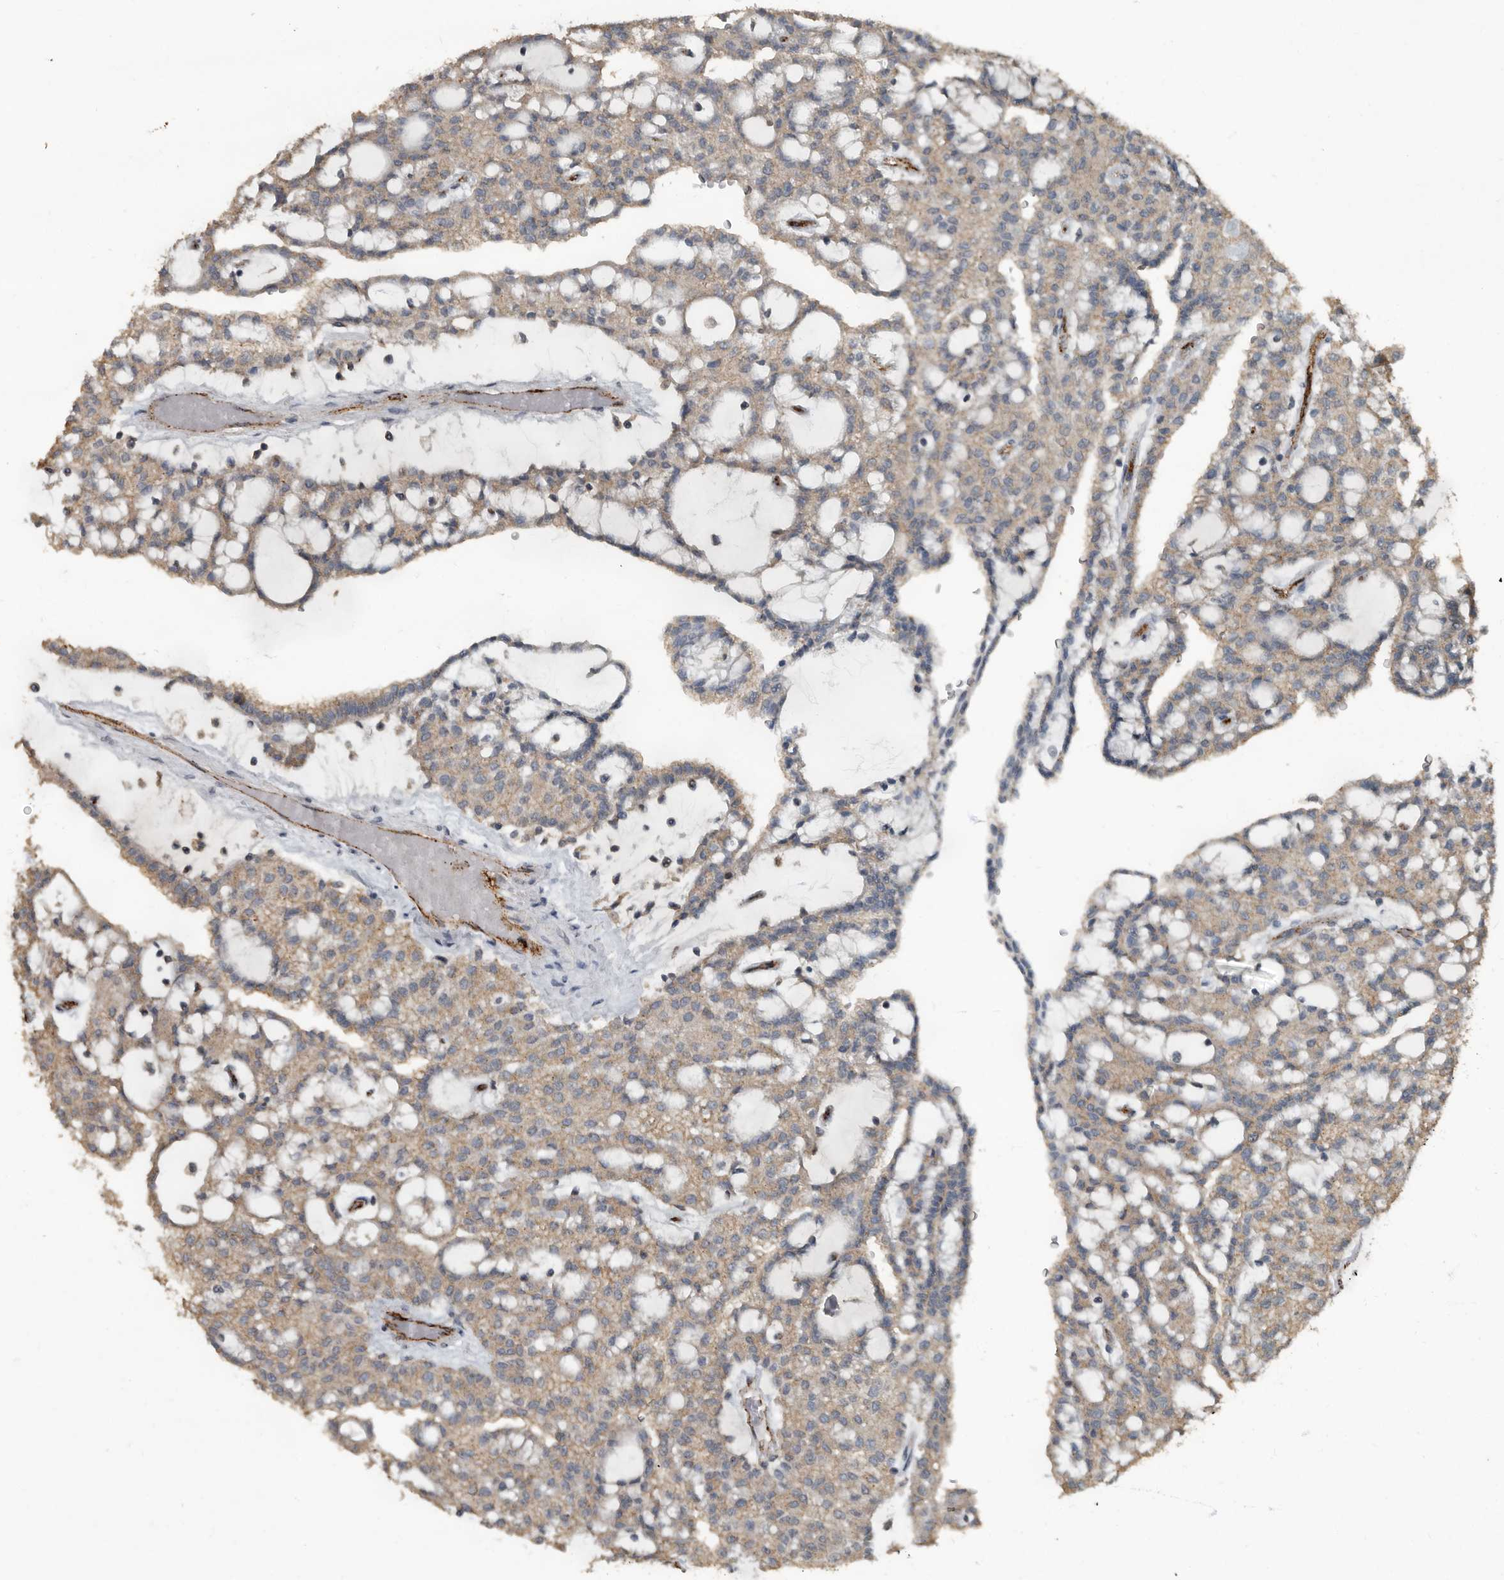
{"staining": {"intensity": "weak", "quantity": ">75%", "location": "cytoplasmic/membranous"}, "tissue": "renal cancer", "cell_type": "Tumor cells", "image_type": "cancer", "snomed": [{"axis": "morphology", "description": "Adenocarcinoma, NOS"}, {"axis": "topography", "description": "Kidney"}], "caption": "Immunohistochemical staining of renal cancer (adenocarcinoma) displays weak cytoplasmic/membranous protein positivity in approximately >75% of tumor cells.", "gene": "IL15RA", "patient": {"sex": "male", "age": 63}}